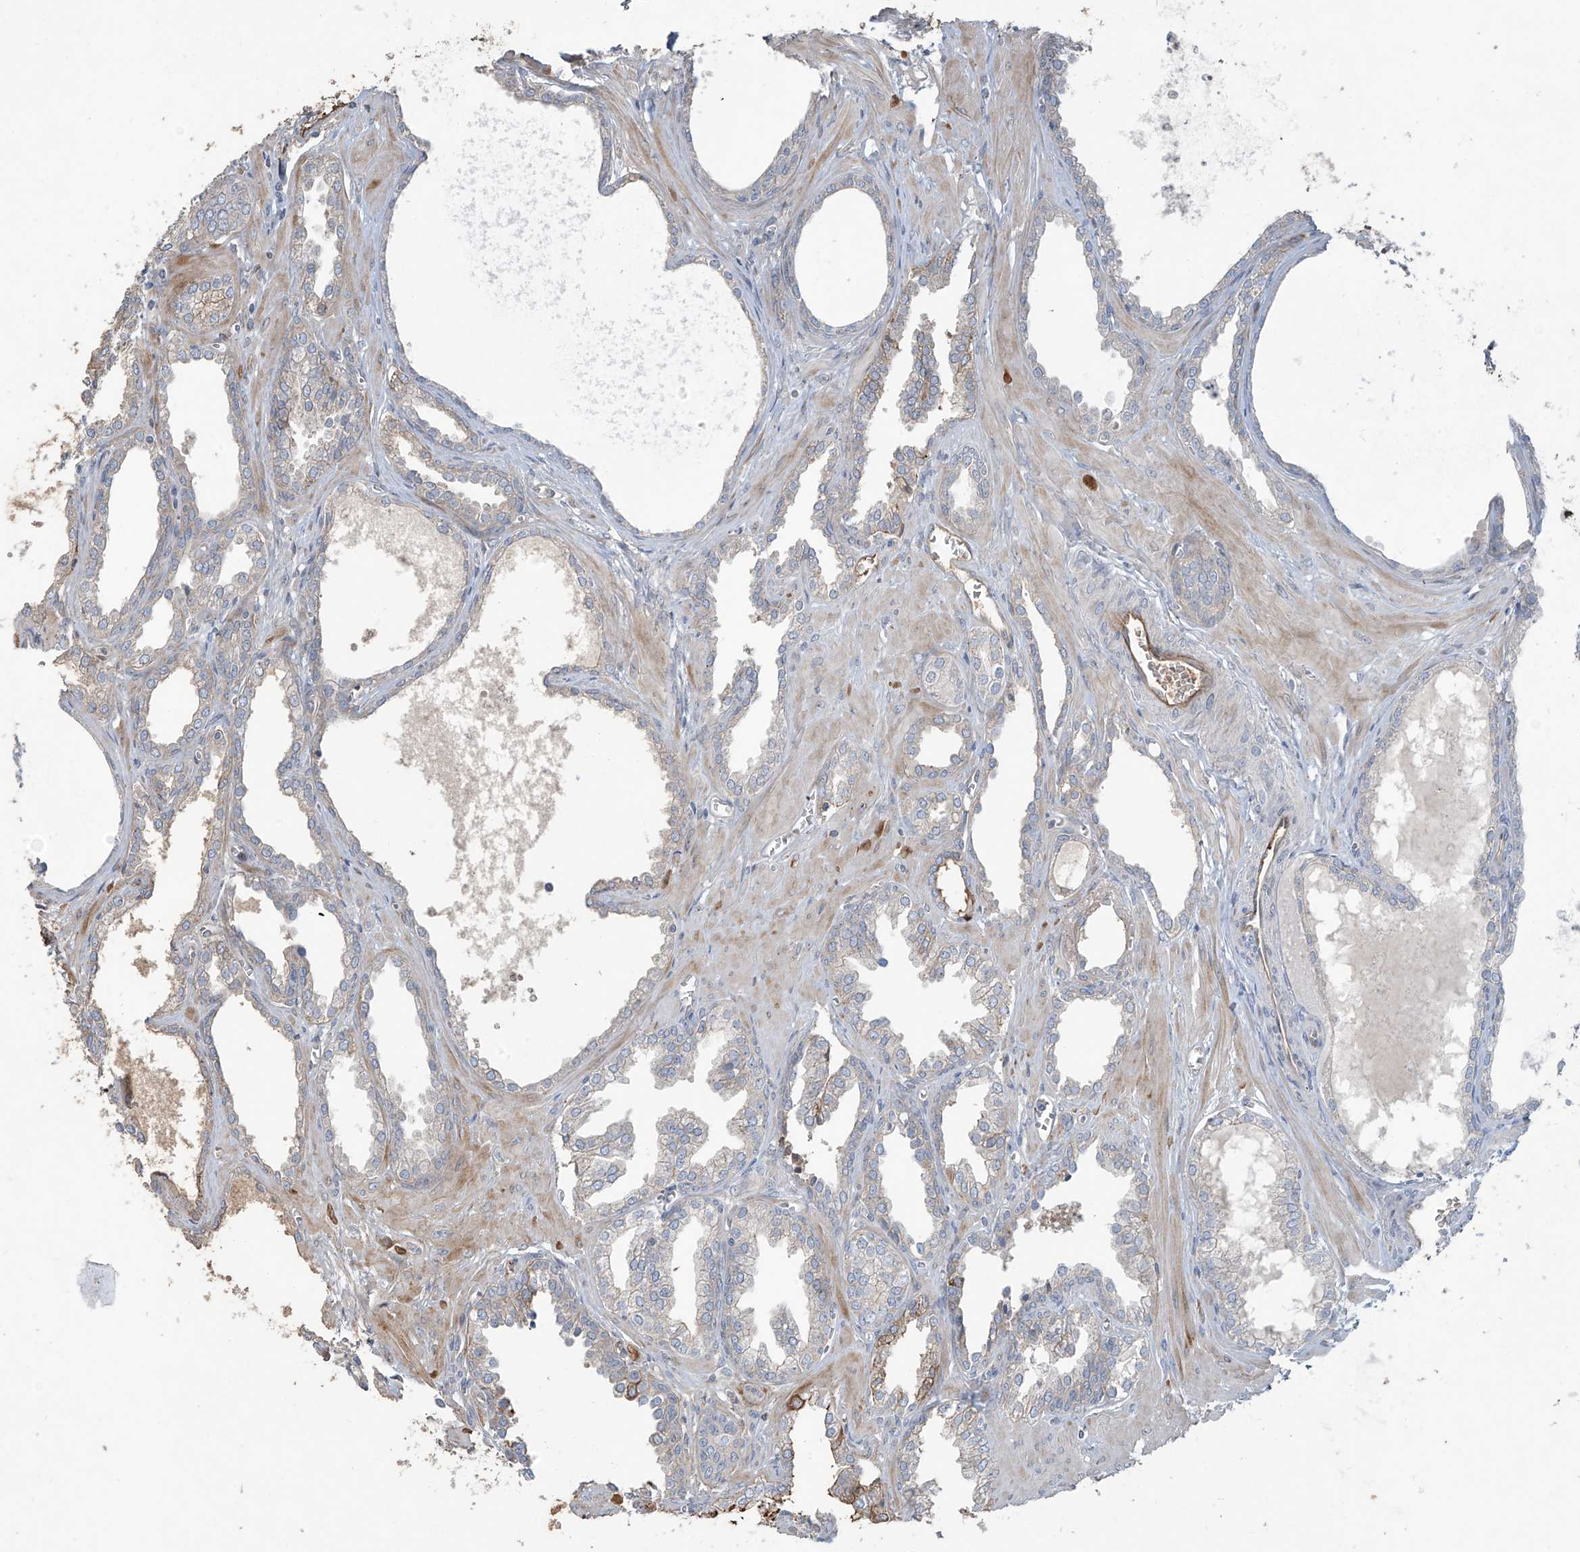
{"staining": {"intensity": "weak", "quantity": "<25%", "location": "cytoplasmic/membranous"}, "tissue": "prostate cancer", "cell_type": "Tumor cells", "image_type": "cancer", "snomed": [{"axis": "morphology", "description": "Adenocarcinoma, Low grade"}, {"axis": "topography", "description": "Prostate"}], "caption": "Tumor cells are negative for protein expression in human prostate adenocarcinoma (low-grade).", "gene": "ABTB1", "patient": {"sex": "male", "age": 67}}